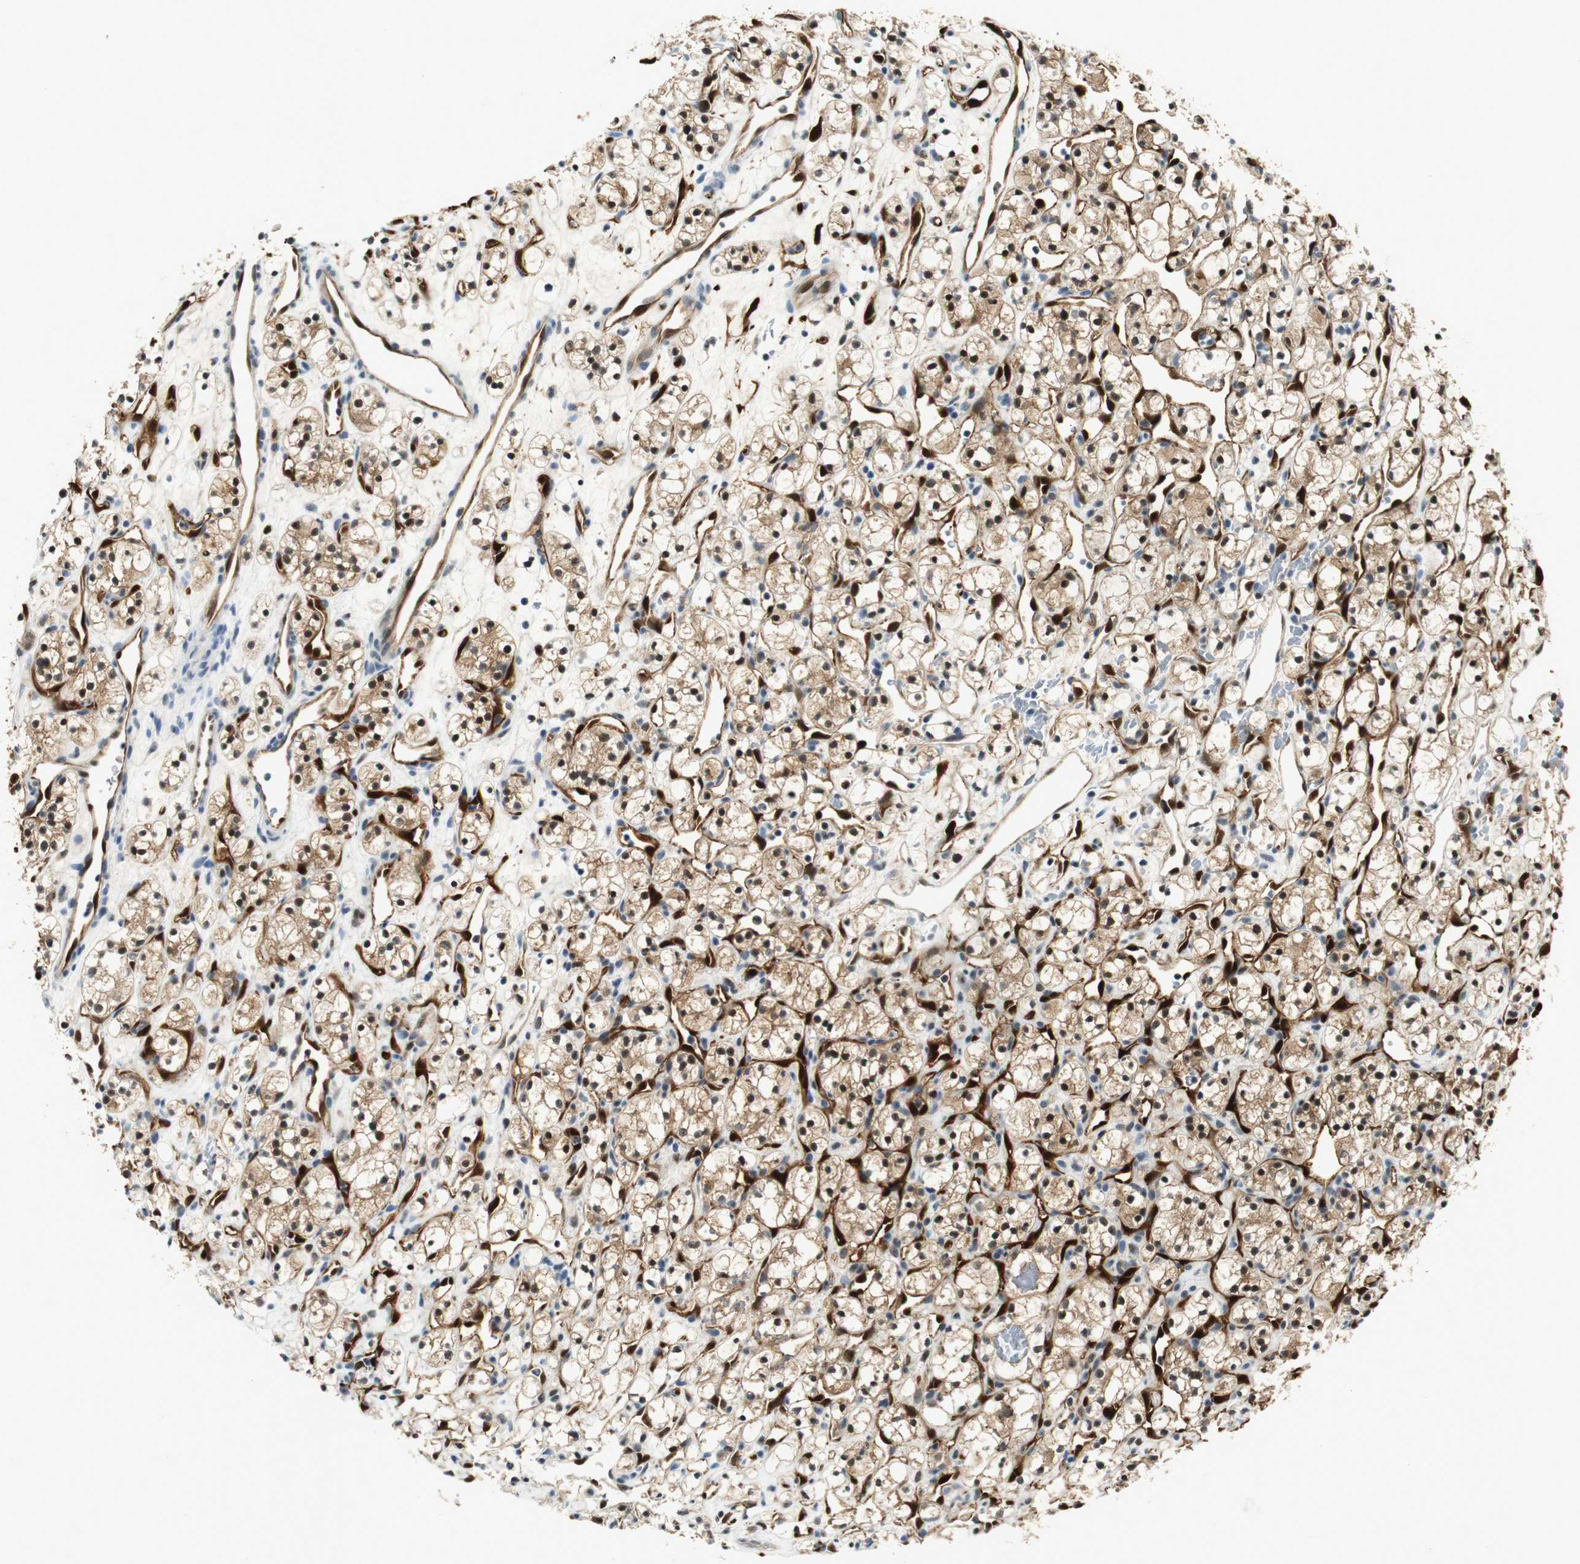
{"staining": {"intensity": "moderate", "quantity": ">75%", "location": "cytoplasmic/membranous,nuclear"}, "tissue": "renal cancer", "cell_type": "Tumor cells", "image_type": "cancer", "snomed": [{"axis": "morphology", "description": "Adenocarcinoma, NOS"}, {"axis": "topography", "description": "Kidney"}], "caption": "Protein staining of renal adenocarcinoma tissue displays moderate cytoplasmic/membranous and nuclear staining in about >75% of tumor cells. (DAB (3,3'-diaminobenzidine) = brown stain, brightfield microscopy at high magnification).", "gene": "LXN", "patient": {"sex": "female", "age": 60}}